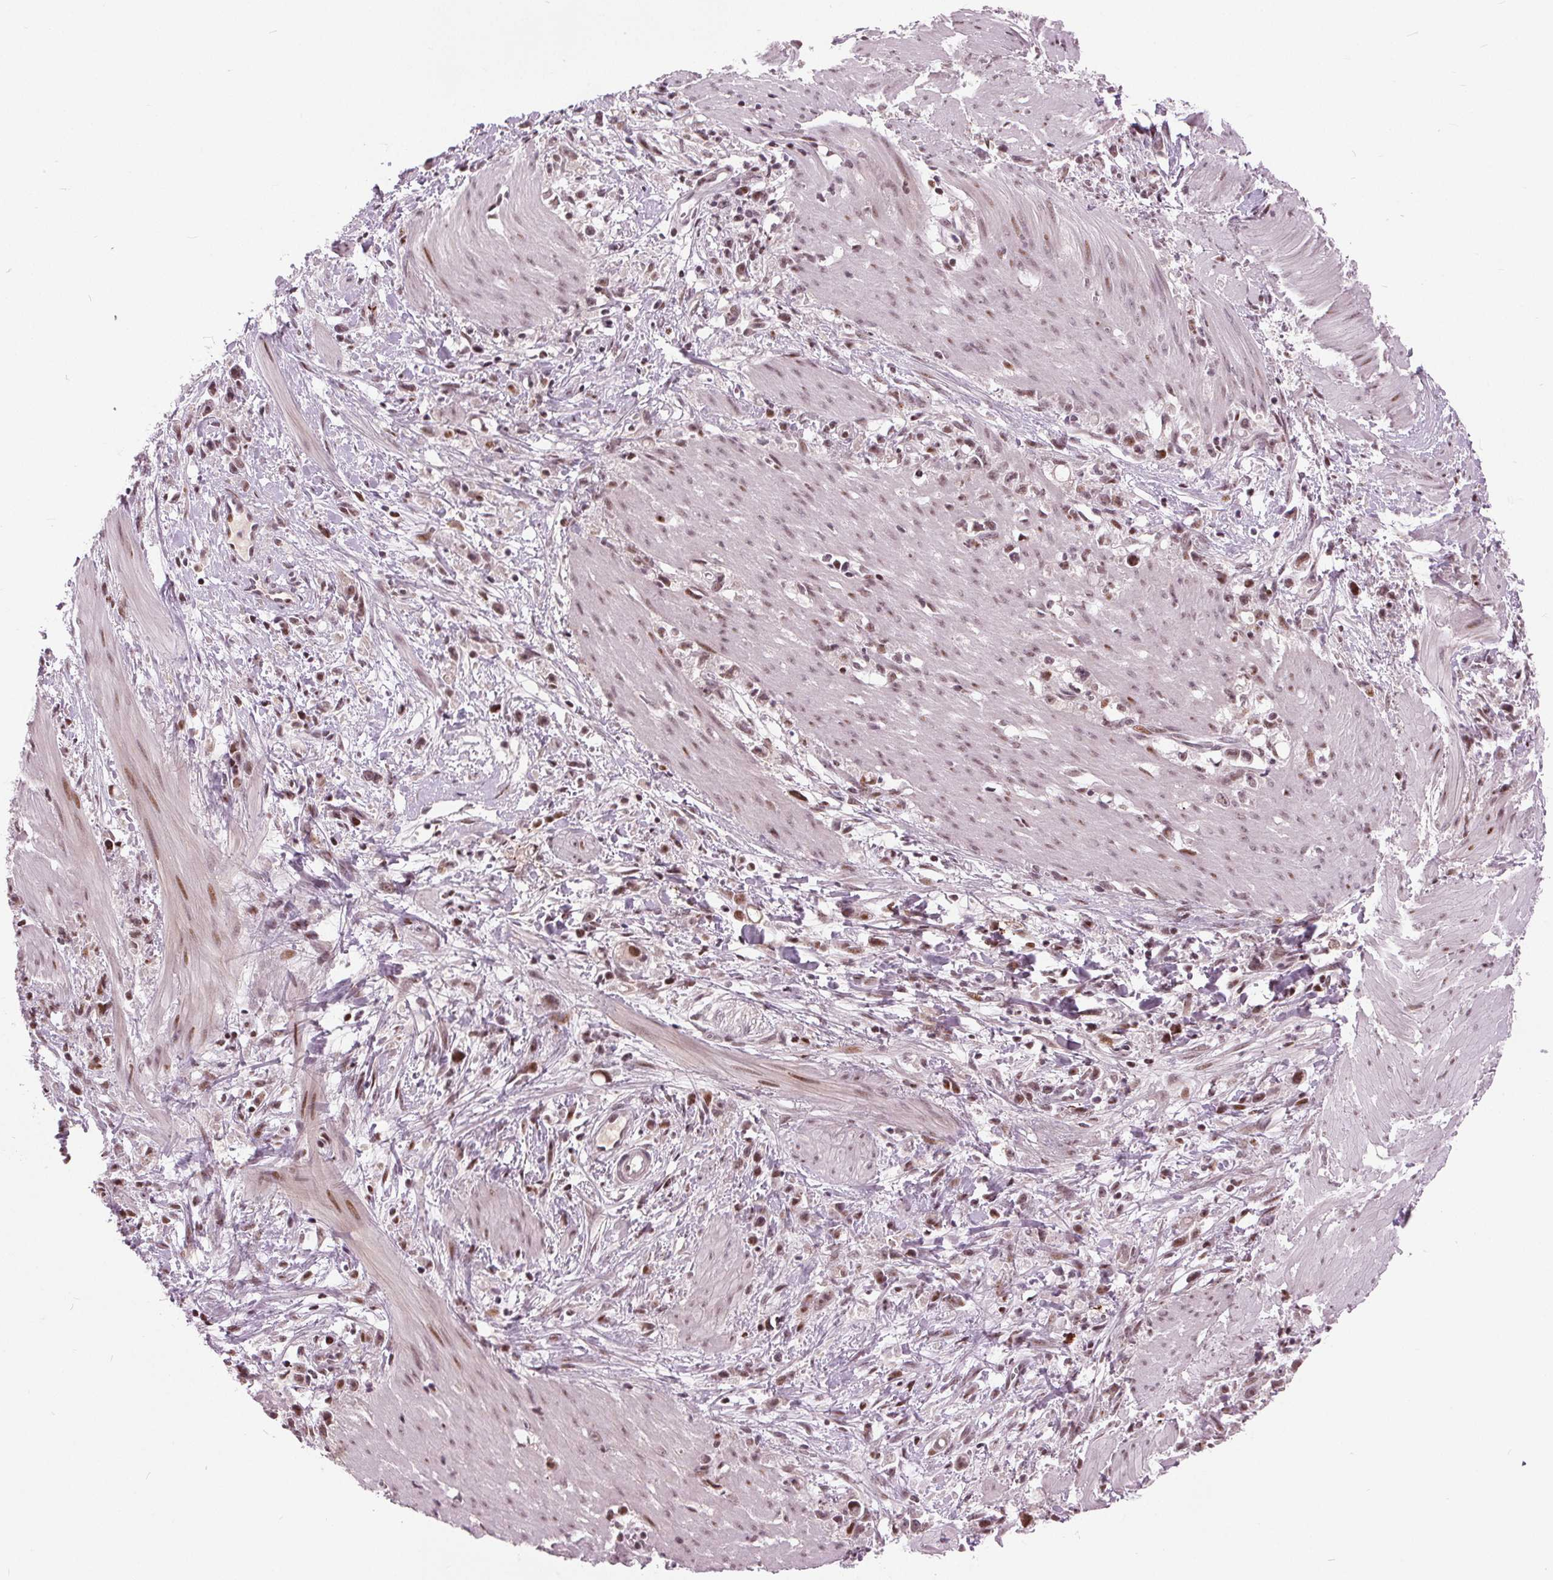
{"staining": {"intensity": "moderate", "quantity": ">75%", "location": "nuclear"}, "tissue": "stomach cancer", "cell_type": "Tumor cells", "image_type": "cancer", "snomed": [{"axis": "morphology", "description": "Adenocarcinoma, NOS"}, {"axis": "topography", "description": "Stomach"}], "caption": "Stomach adenocarcinoma tissue exhibits moderate nuclear staining in about >75% of tumor cells, visualized by immunohistochemistry.", "gene": "TTC34", "patient": {"sex": "female", "age": 59}}